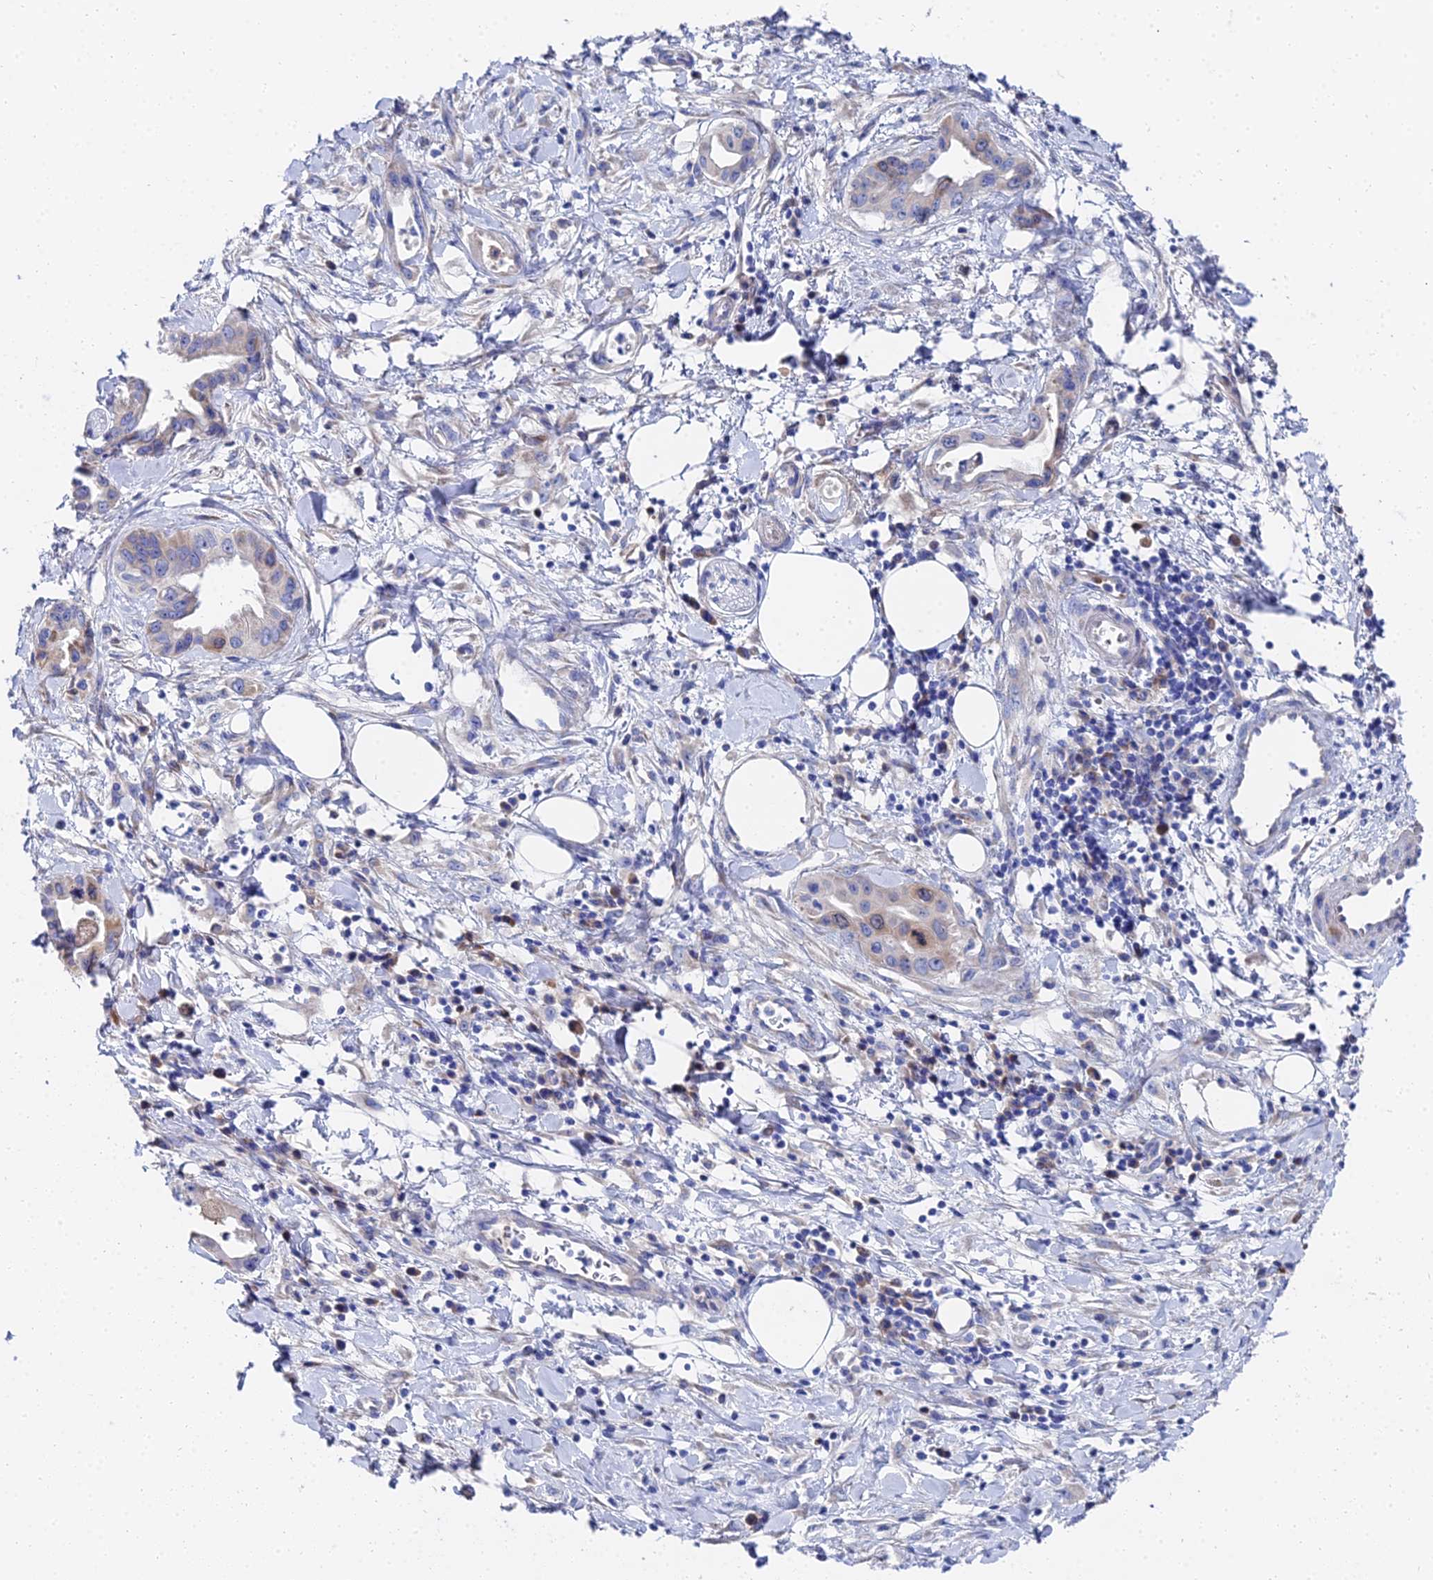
{"staining": {"intensity": "weak", "quantity": "<25%", "location": "cytoplasmic/membranous"}, "tissue": "pancreatic cancer", "cell_type": "Tumor cells", "image_type": "cancer", "snomed": [{"axis": "morphology", "description": "Adenocarcinoma, NOS"}, {"axis": "topography", "description": "Pancreas"}], "caption": "This micrograph is of pancreatic cancer stained with immunohistochemistry to label a protein in brown with the nuclei are counter-stained blue. There is no expression in tumor cells.", "gene": "PTTG1", "patient": {"sex": "female", "age": 77}}